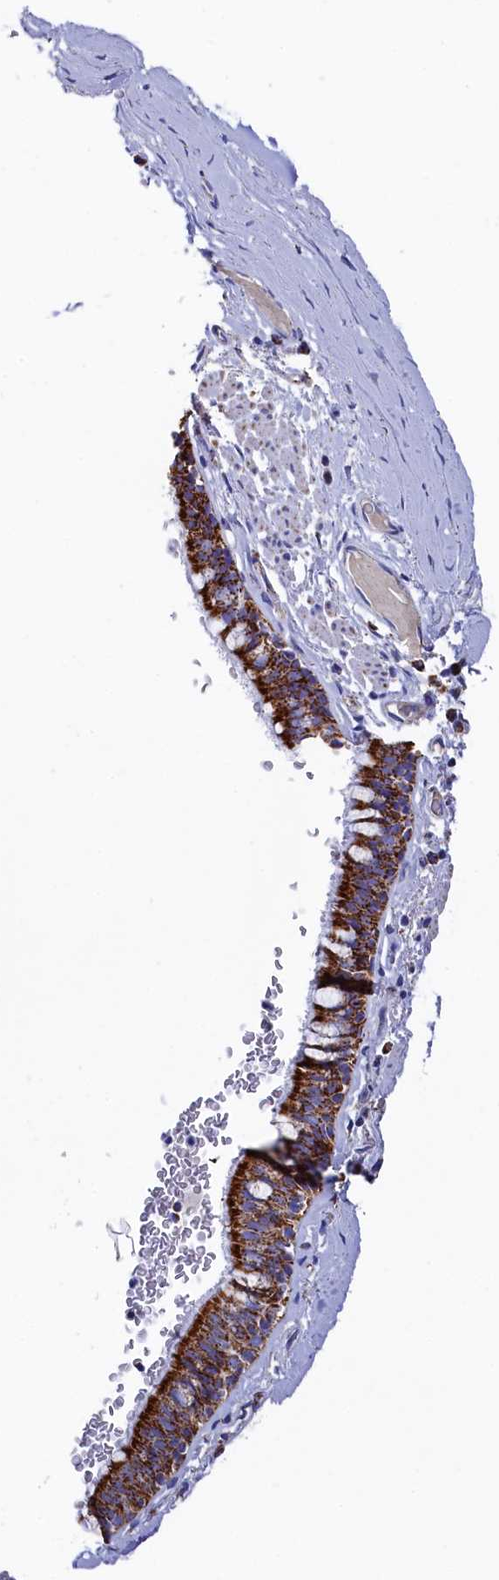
{"staining": {"intensity": "strong", "quantity": ">75%", "location": "cytoplasmic/membranous"}, "tissue": "bronchus", "cell_type": "Respiratory epithelial cells", "image_type": "normal", "snomed": [{"axis": "morphology", "description": "Normal tissue, NOS"}, {"axis": "topography", "description": "Cartilage tissue"}, {"axis": "topography", "description": "Bronchus"}], "caption": "This is a micrograph of immunohistochemistry (IHC) staining of unremarkable bronchus, which shows strong expression in the cytoplasmic/membranous of respiratory epithelial cells.", "gene": "MMAB", "patient": {"sex": "female", "age": 36}}